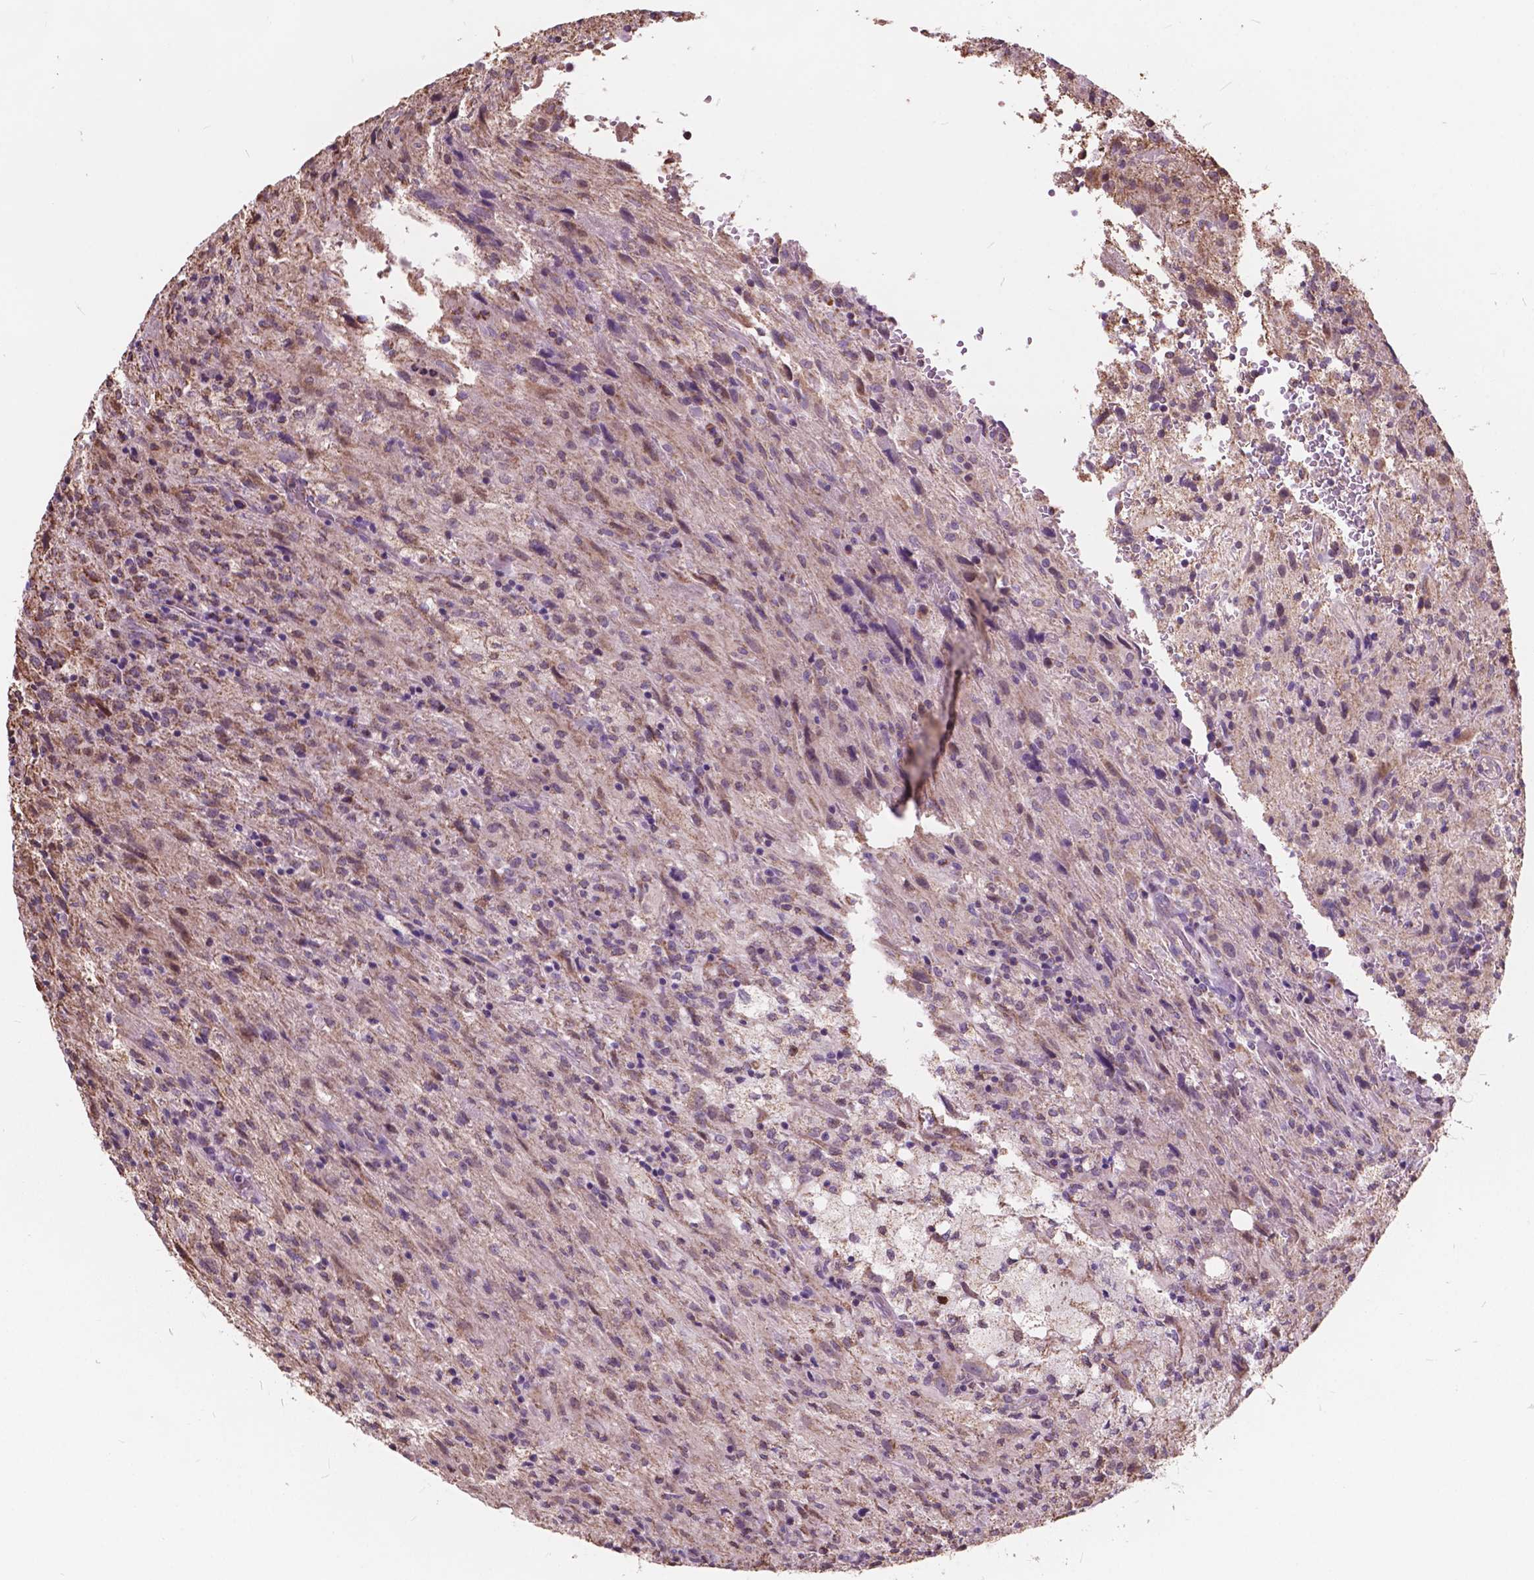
{"staining": {"intensity": "weak", "quantity": "25%-75%", "location": "cytoplasmic/membranous"}, "tissue": "glioma", "cell_type": "Tumor cells", "image_type": "cancer", "snomed": [{"axis": "morphology", "description": "Glioma, malignant, High grade"}, {"axis": "topography", "description": "Brain"}], "caption": "A brown stain highlights weak cytoplasmic/membranous expression of a protein in glioma tumor cells.", "gene": "SCOC", "patient": {"sex": "male", "age": 68}}